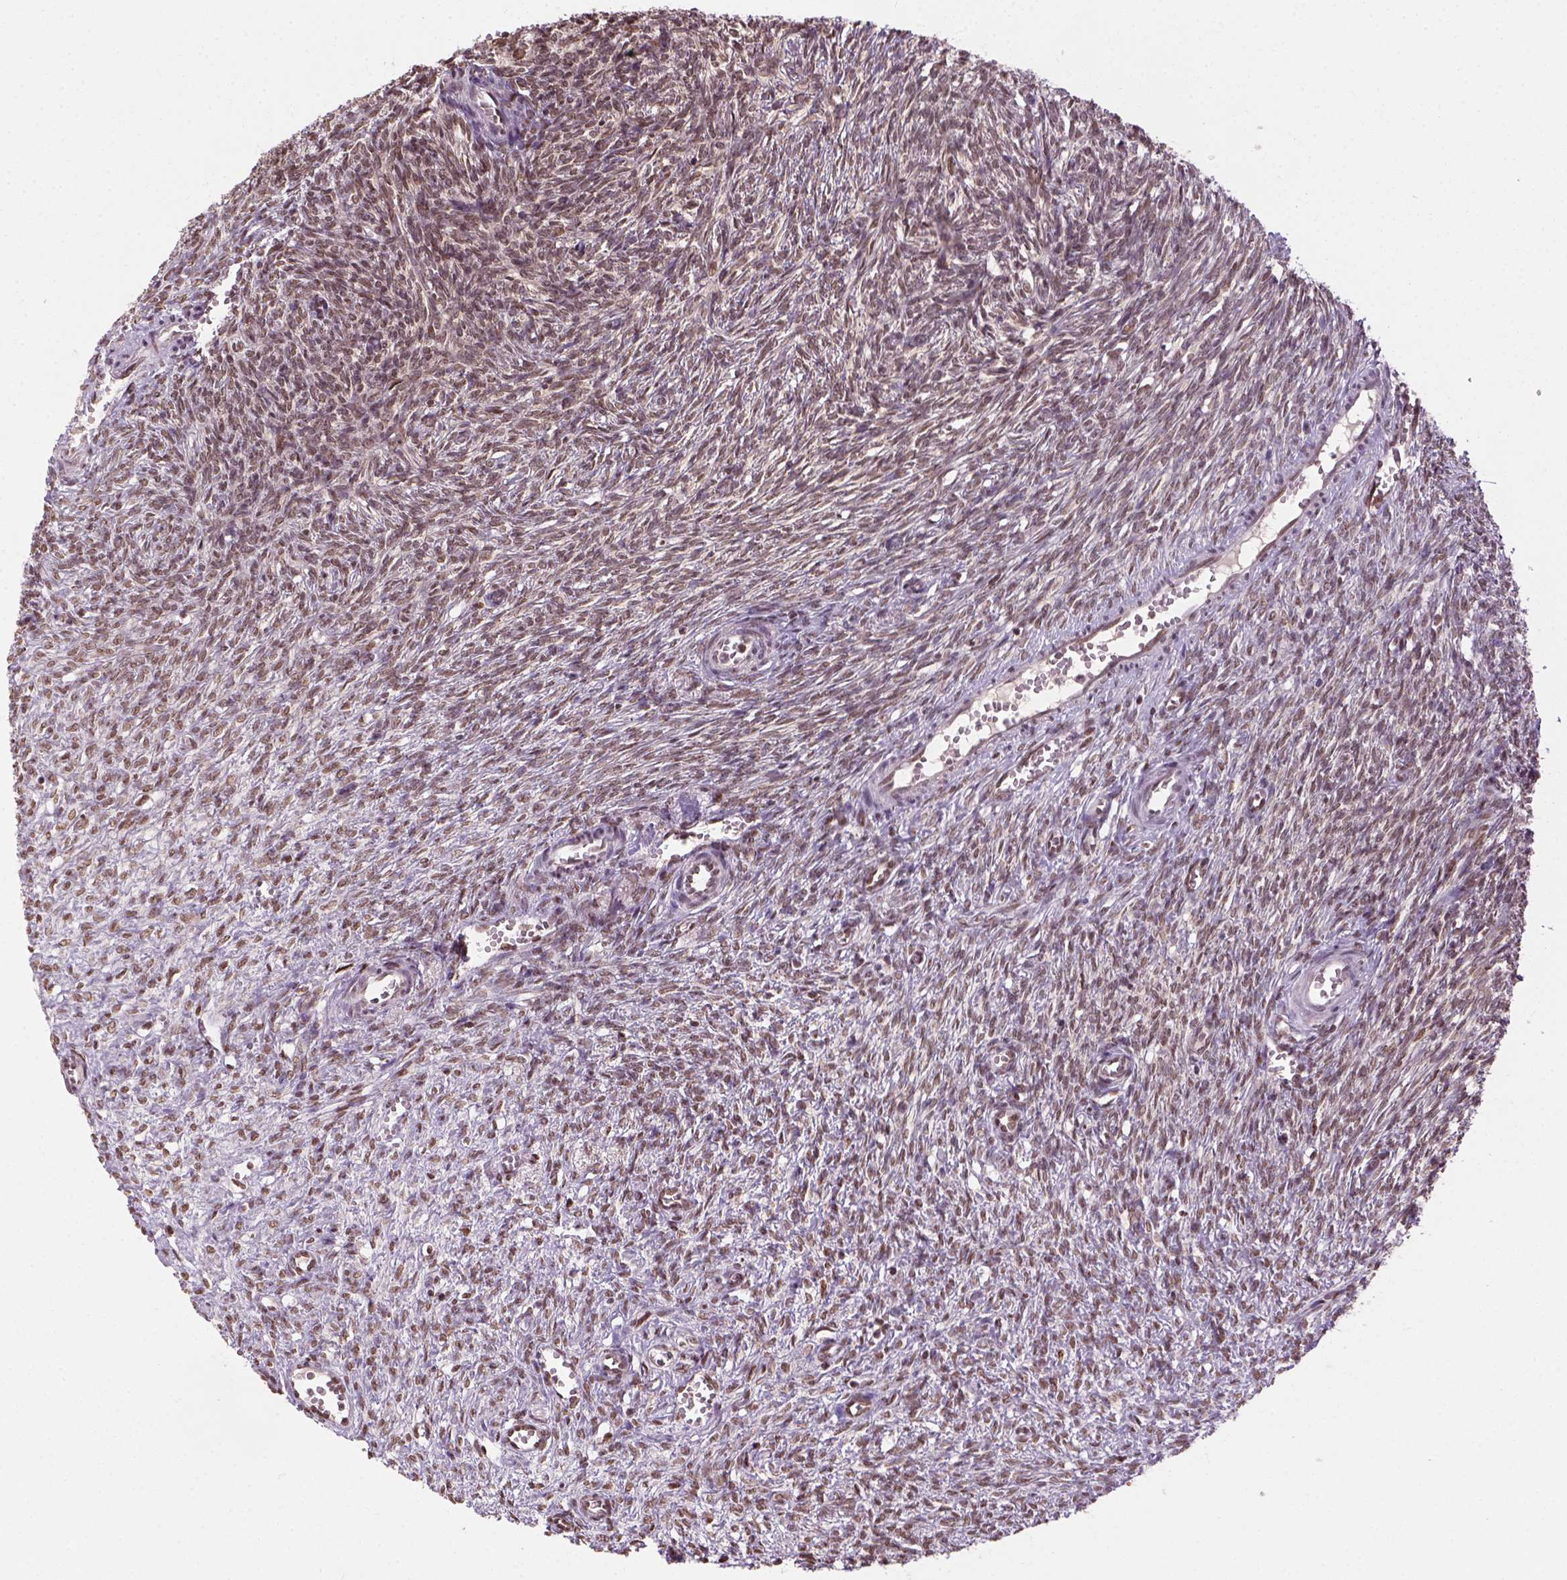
{"staining": {"intensity": "weak", "quantity": ">75%", "location": "nuclear"}, "tissue": "ovary", "cell_type": "Ovarian stroma cells", "image_type": "normal", "snomed": [{"axis": "morphology", "description": "Normal tissue, NOS"}, {"axis": "topography", "description": "Ovary"}], "caption": "Human ovary stained with a protein marker exhibits weak staining in ovarian stroma cells.", "gene": "GOT1", "patient": {"sex": "female", "age": 46}}